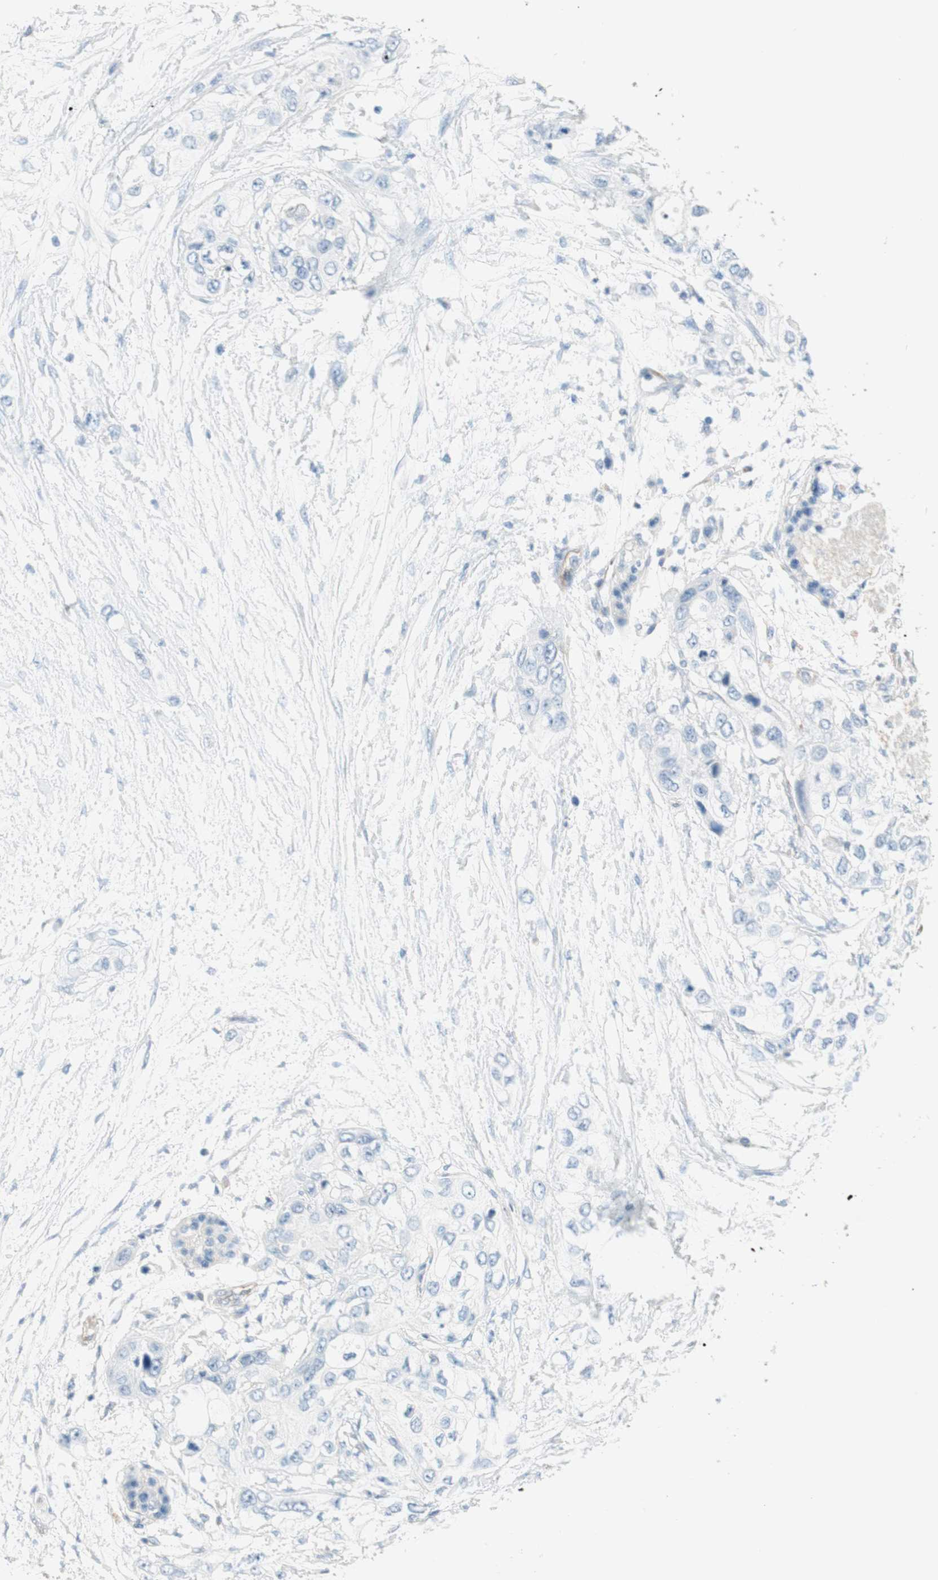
{"staining": {"intensity": "negative", "quantity": "none", "location": "none"}, "tissue": "pancreatic cancer", "cell_type": "Tumor cells", "image_type": "cancer", "snomed": [{"axis": "morphology", "description": "Adenocarcinoma, NOS"}, {"axis": "topography", "description": "Pancreas"}], "caption": "Tumor cells show no significant positivity in pancreatic cancer (adenocarcinoma).", "gene": "POU2AF1", "patient": {"sex": "female", "age": 70}}